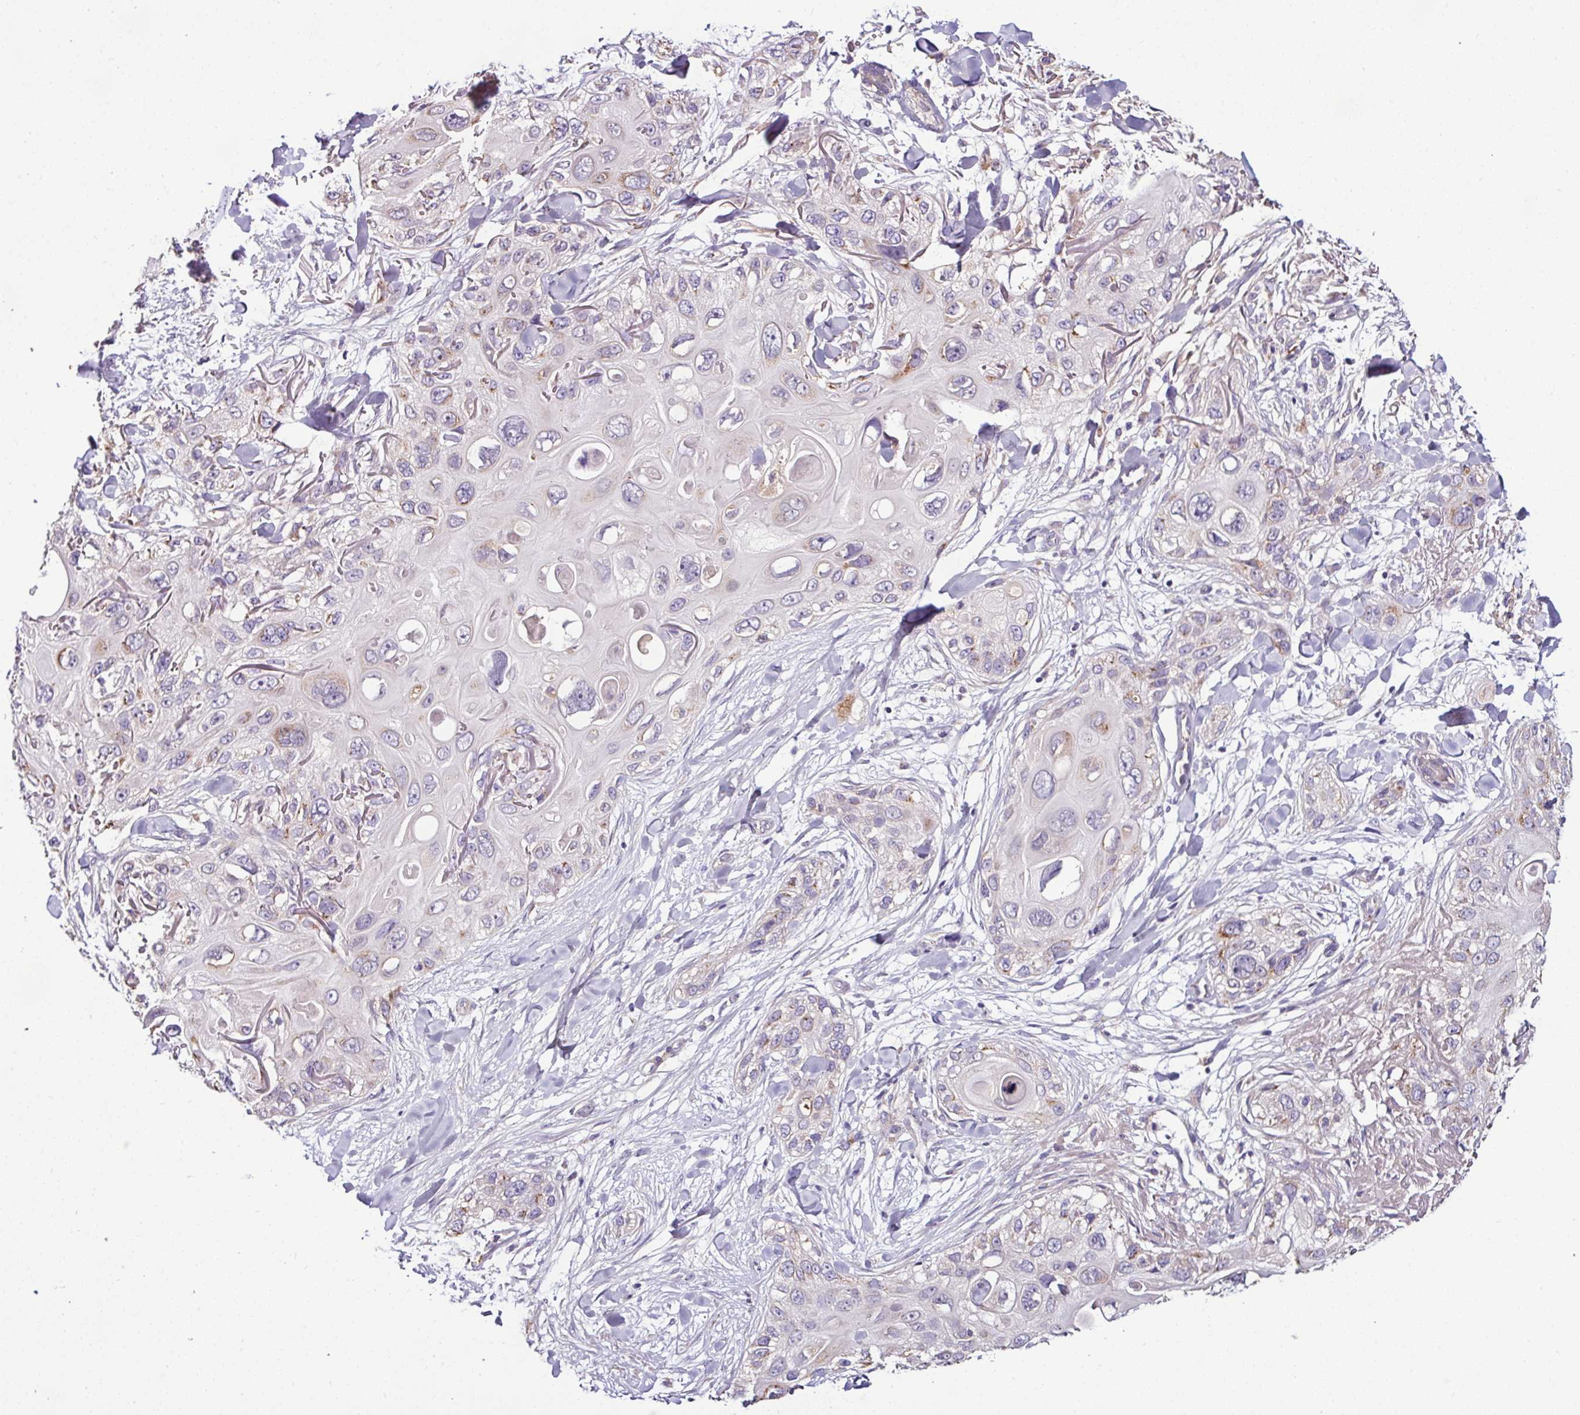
{"staining": {"intensity": "weak", "quantity": "<25%", "location": "cytoplasmic/membranous"}, "tissue": "skin cancer", "cell_type": "Tumor cells", "image_type": "cancer", "snomed": [{"axis": "morphology", "description": "Normal tissue, NOS"}, {"axis": "morphology", "description": "Squamous cell carcinoma, NOS"}, {"axis": "topography", "description": "Skin"}], "caption": "The micrograph reveals no significant staining in tumor cells of skin squamous cell carcinoma.", "gene": "CPD", "patient": {"sex": "male", "age": 72}}